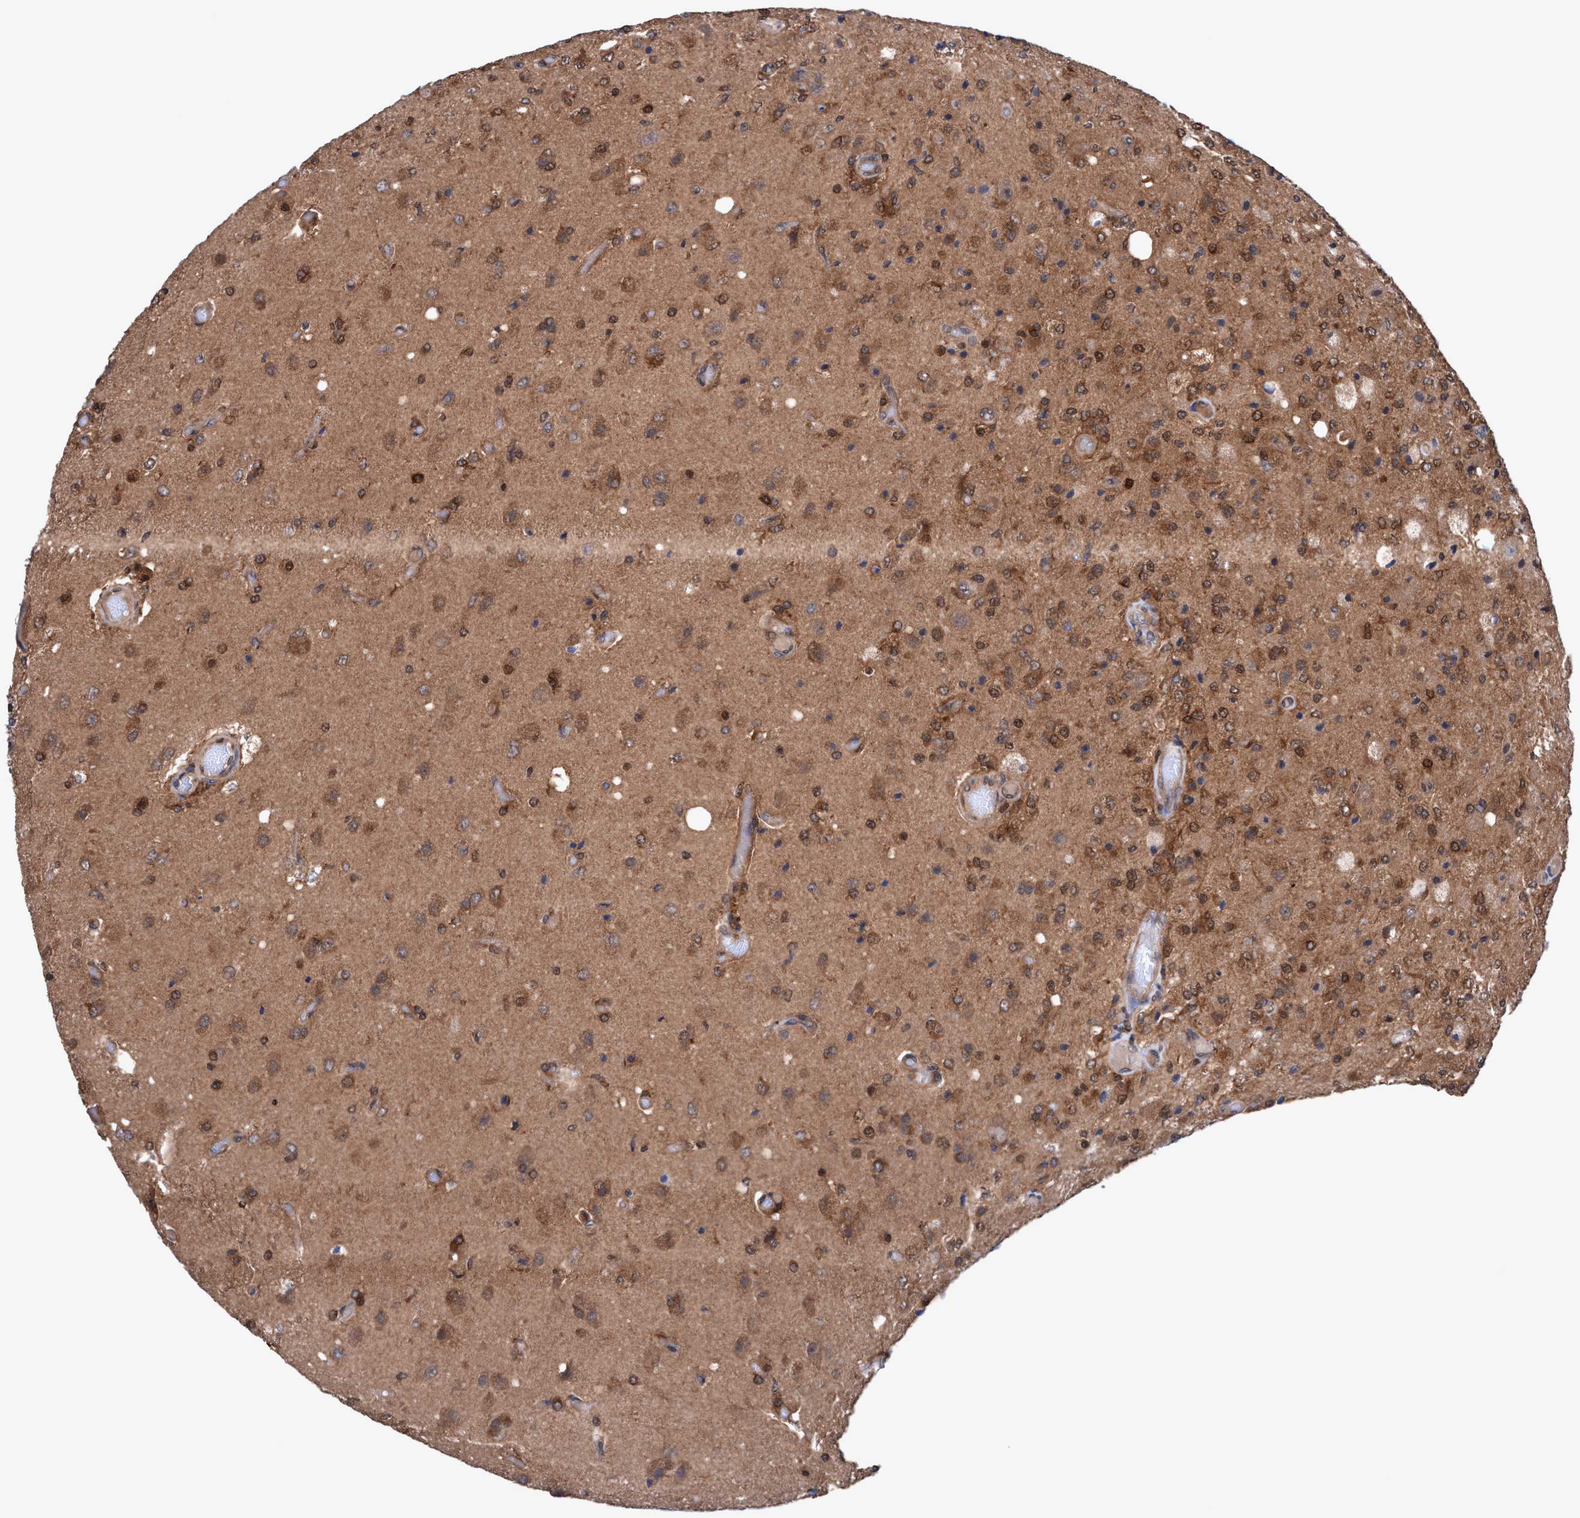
{"staining": {"intensity": "moderate", "quantity": ">75%", "location": "cytoplasmic/membranous"}, "tissue": "glioma", "cell_type": "Tumor cells", "image_type": "cancer", "snomed": [{"axis": "morphology", "description": "Normal tissue, NOS"}, {"axis": "morphology", "description": "Glioma, malignant, High grade"}, {"axis": "topography", "description": "Cerebral cortex"}], "caption": "Protein staining by immunohistochemistry demonstrates moderate cytoplasmic/membranous positivity in approximately >75% of tumor cells in high-grade glioma (malignant).", "gene": "GLOD4", "patient": {"sex": "male", "age": 77}}